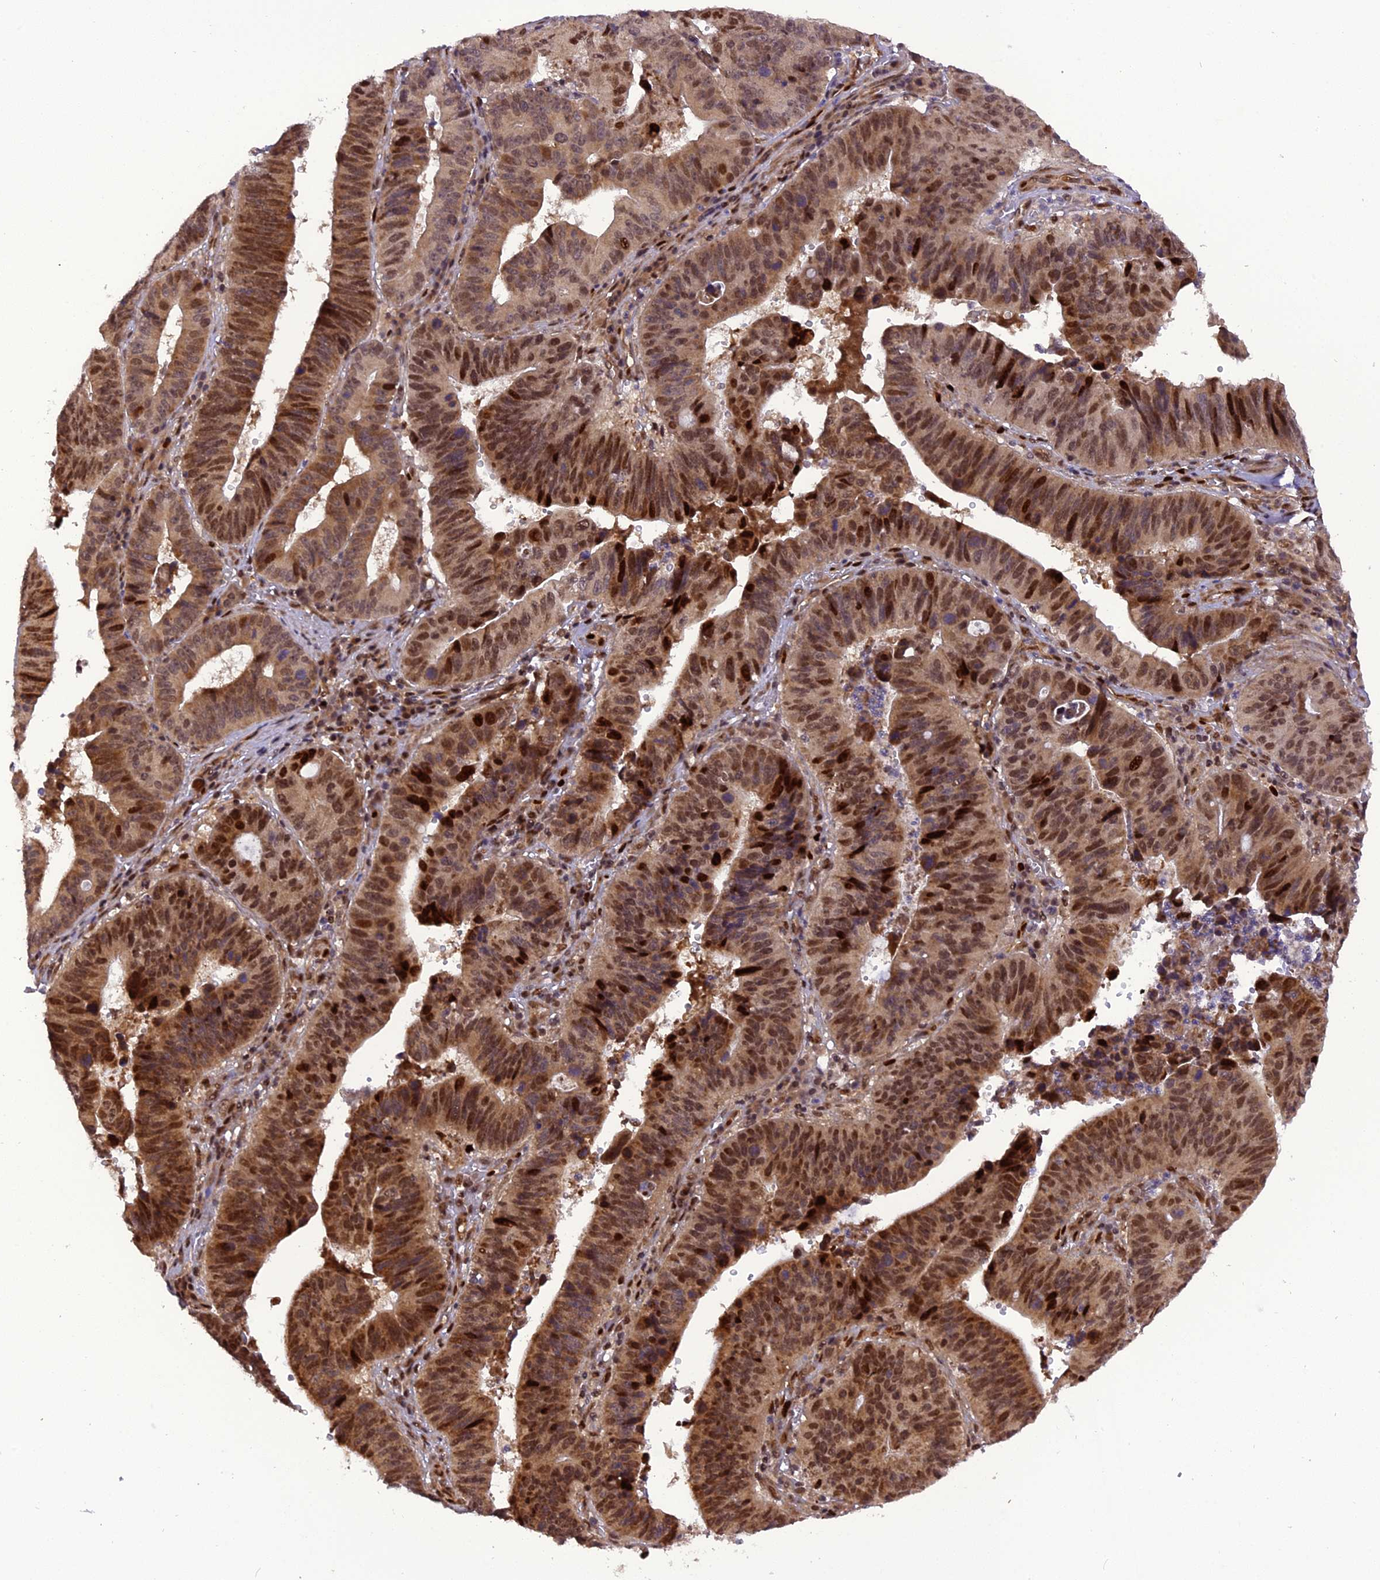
{"staining": {"intensity": "moderate", "quantity": ">75%", "location": "nuclear"}, "tissue": "stomach cancer", "cell_type": "Tumor cells", "image_type": "cancer", "snomed": [{"axis": "morphology", "description": "Adenocarcinoma, NOS"}, {"axis": "topography", "description": "Stomach"}], "caption": "High-magnification brightfield microscopy of adenocarcinoma (stomach) stained with DAB (brown) and counterstained with hematoxylin (blue). tumor cells exhibit moderate nuclear expression is appreciated in about>75% of cells. (DAB IHC, brown staining for protein, blue staining for nuclei).", "gene": "MICALL1", "patient": {"sex": "male", "age": 59}}